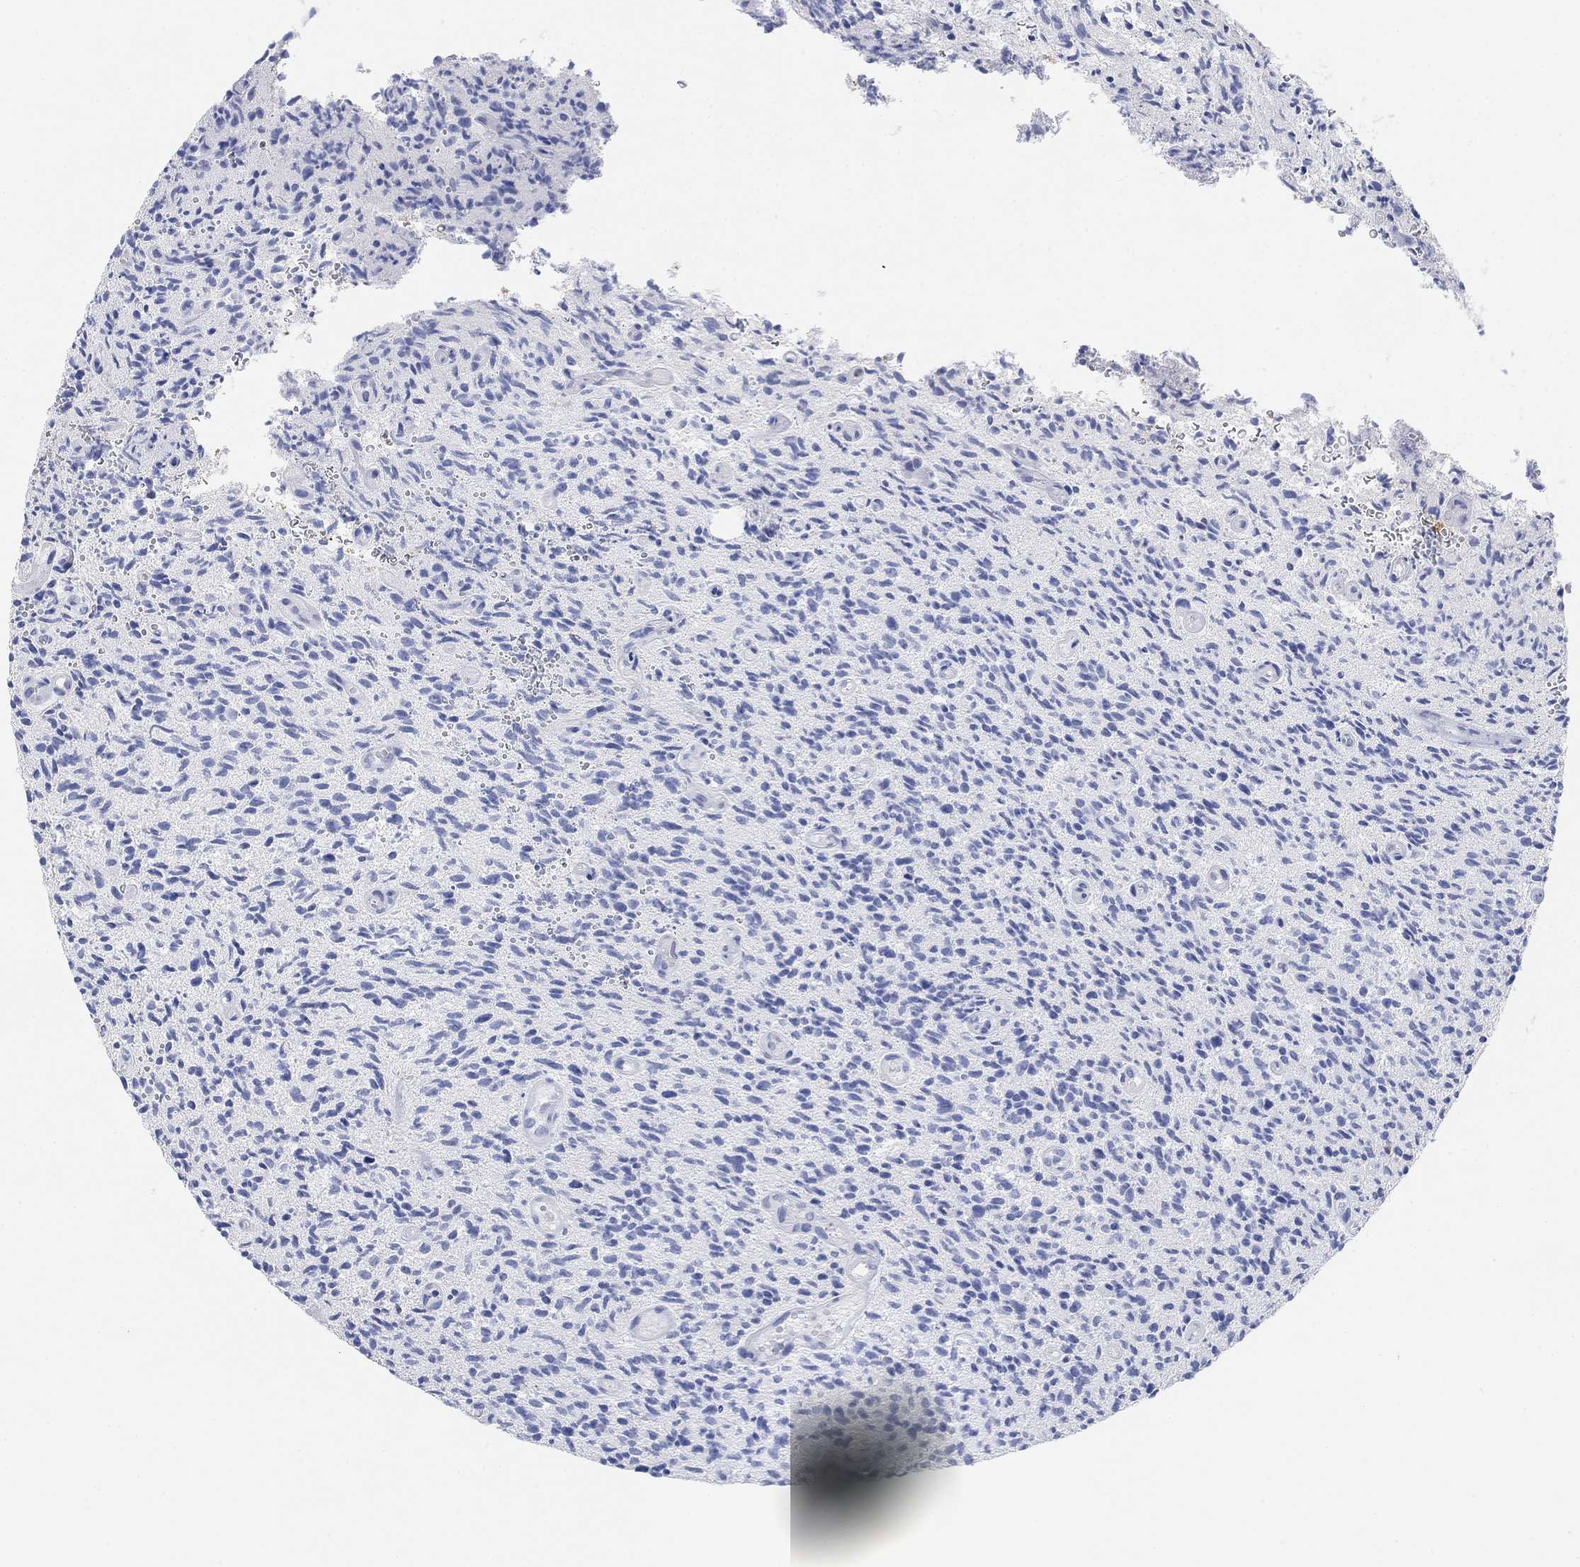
{"staining": {"intensity": "negative", "quantity": "none", "location": "none"}, "tissue": "glioma", "cell_type": "Tumor cells", "image_type": "cancer", "snomed": [{"axis": "morphology", "description": "Glioma, malignant, High grade"}, {"axis": "topography", "description": "Brain"}], "caption": "This is an immunohistochemistry histopathology image of glioma. There is no expression in tumor cells.", "gene": "VAT1L", "patient": {"sex": "male", "age": 64}}